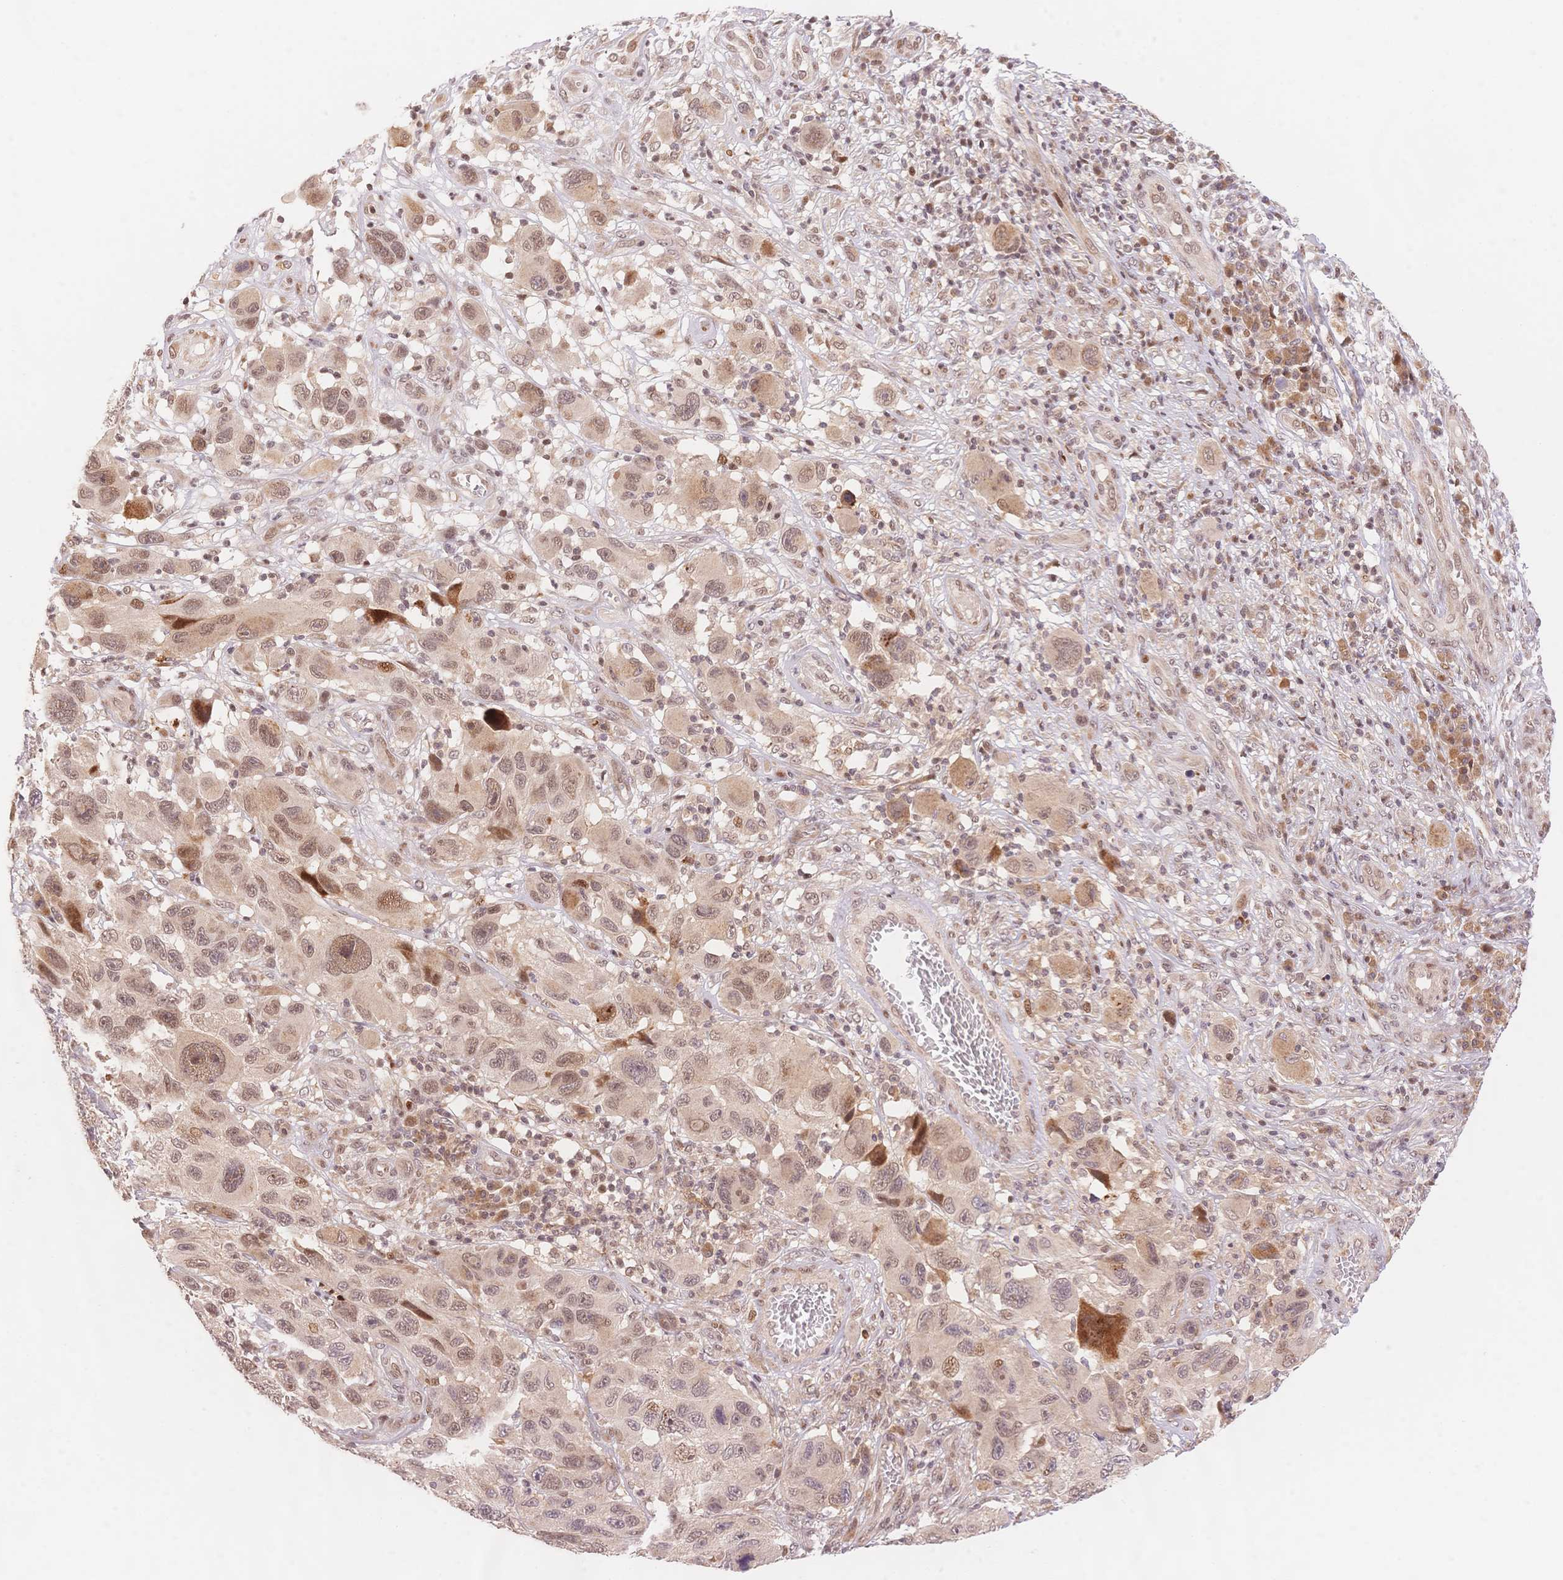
{"staining": {"intensity": "weak", "quantity": ">75%", "location": "nuclear"}, "tissue": "melanoma", "cell_type": "Tumor cells", "image_type": "cancer", "snomed": [{"axis": "morphology", "description": "Malignant melanoma, NOS"}, {"axis": "topography", "description": "Skin"}], "caption": "A high-resolution micrograph shows IHC staining of malignant melanoma, which displays weak nuclear positivity in about >75% of tumor cells. The staining is performed using DAB brown chromogen to label protein expression. The nuclei are counter-stained blue using hematoxylin.", "gene": "STK39", "patient": {"sex": "male", "age": 53}}